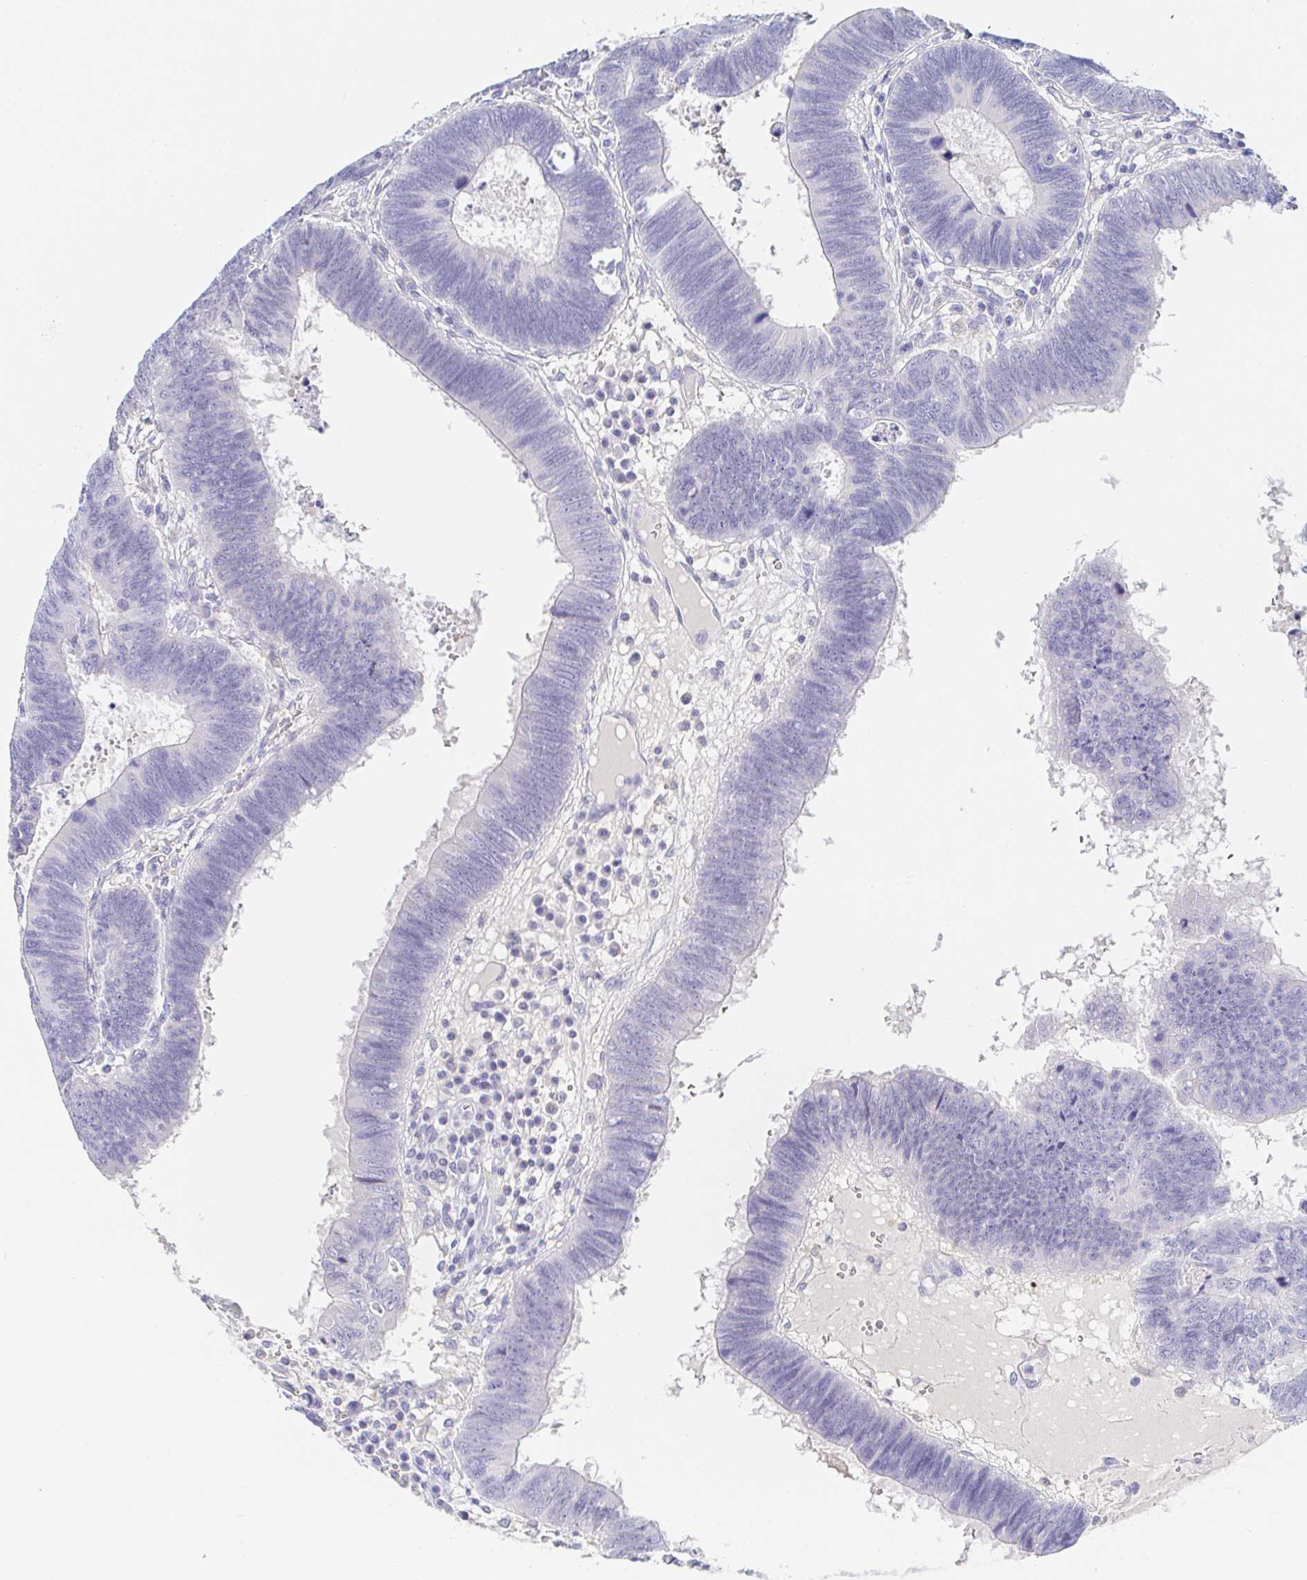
{"staining": {"intensity": "negative", "quantity": "none", "location": "none"}, "tissue": "colorectal cancer", "cell_type": "Tumor cells", "image_type": "cancer", "snomed": [{"axis": "morphology", "description": "Adenocarcinoma, NOS"}, {"axis": "topography", "description": "Colon"}], "caption": "DAB immunohistochemical staining of adenocarcinoma (colorectal) displays no significant positivity in tumor cells. (DAB IHC with hematoxylin counter stain).", "gene": "PDE6B", "patient": {"sex": "male", "age": 62}}